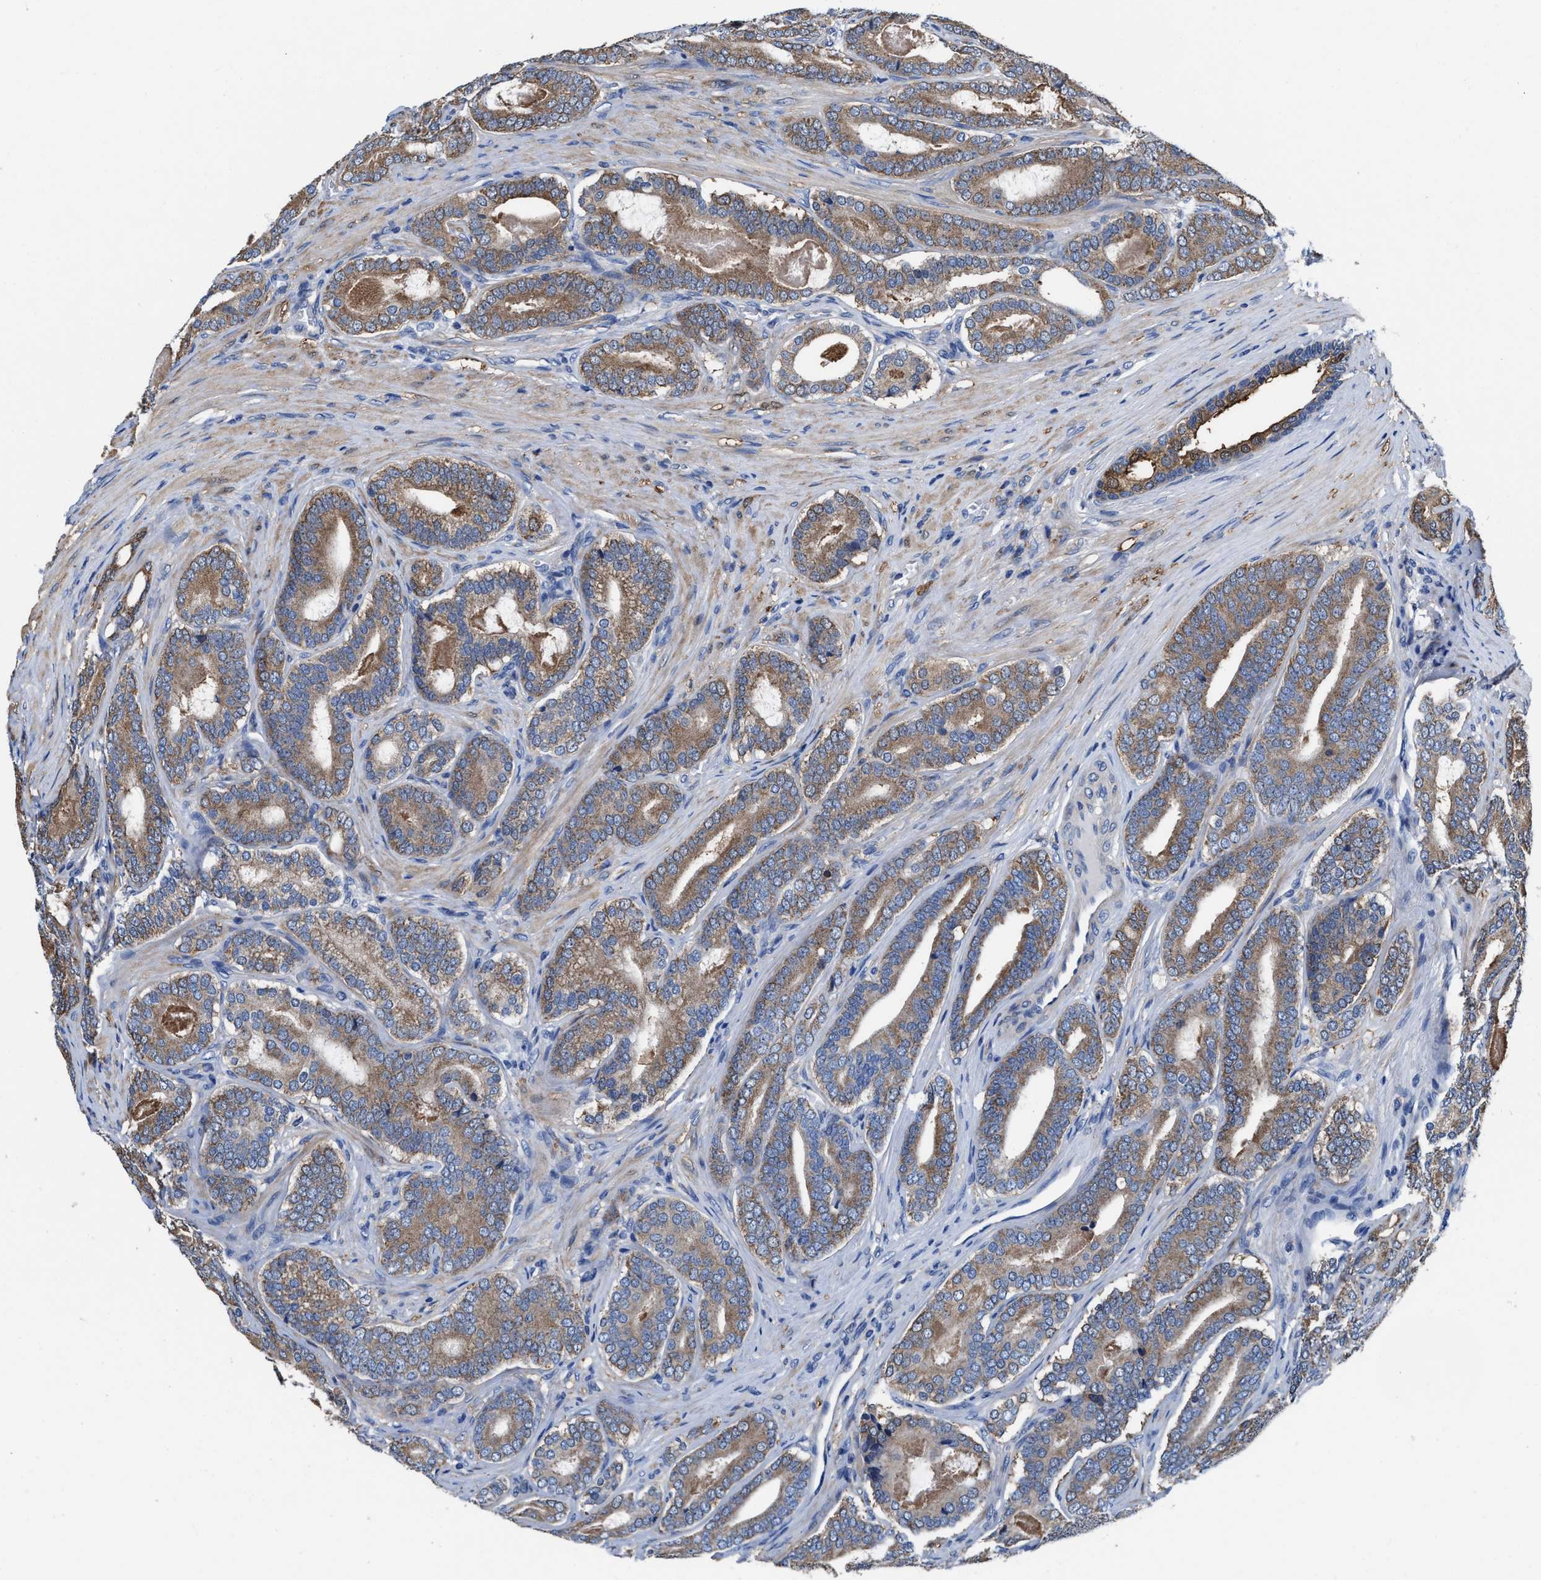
{"staining": {"intensity": "moderate", "quantity": ">75%", "location": "cytoplasmic/membranous"}, "tissue": "prostate cancer", "cell_type": "Tumor cells", "image_type": "cancer", "snomed": [{"axis": "morphology", "description": "Adenocarcinoma, High grade"}, {"axis": "topography", "description": "Prostate"}], "caption": "Protein staining of prostate cancer (high-grade adenocarcinoma) tissue exhibits moderate cytoplasmic/membranous positivity in about >75% of tumor cells. (IHC, brightfield microscopy, high magnification).", "gene": "TMEM30A", "patient": {"sex": "male", "age": 60}}